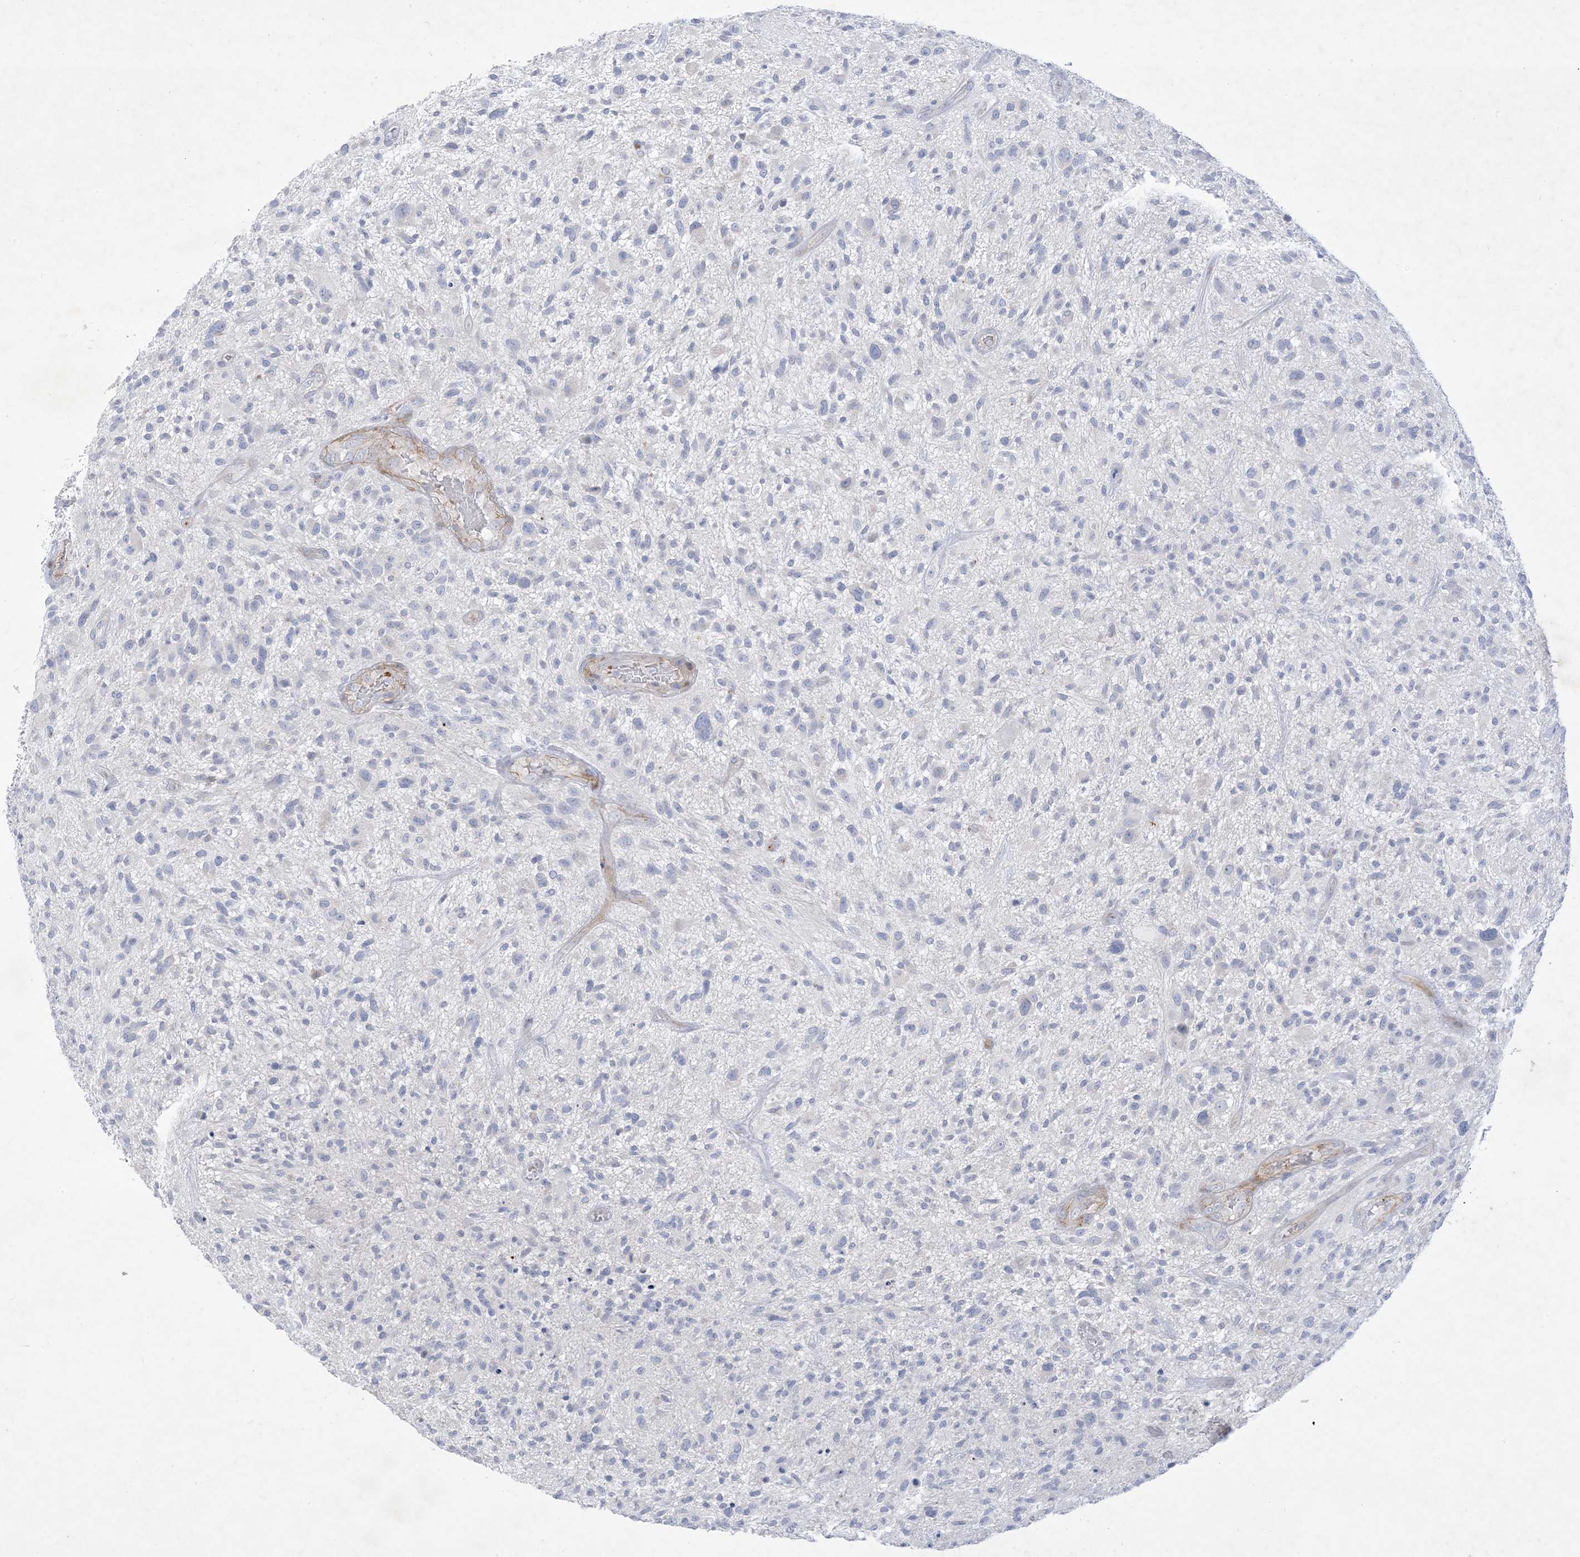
{"staining": {"intensity": "negative", "quantity": "none", "location": "none"}, "tissue": "glioma", "cell_type": "Tumor cells", "image_type": "cancer", "snomed": [{"axis": "morphology", "description": "Glioma, malignant, High grade"}, {"axis": "topography", "description": "Brain"}], "caption": "Immunohistochemistry of glioma demonstrates no expression in tumor cells.", "gene": "B3GNT7", "patient": {"sex": "male", "age": 47}}